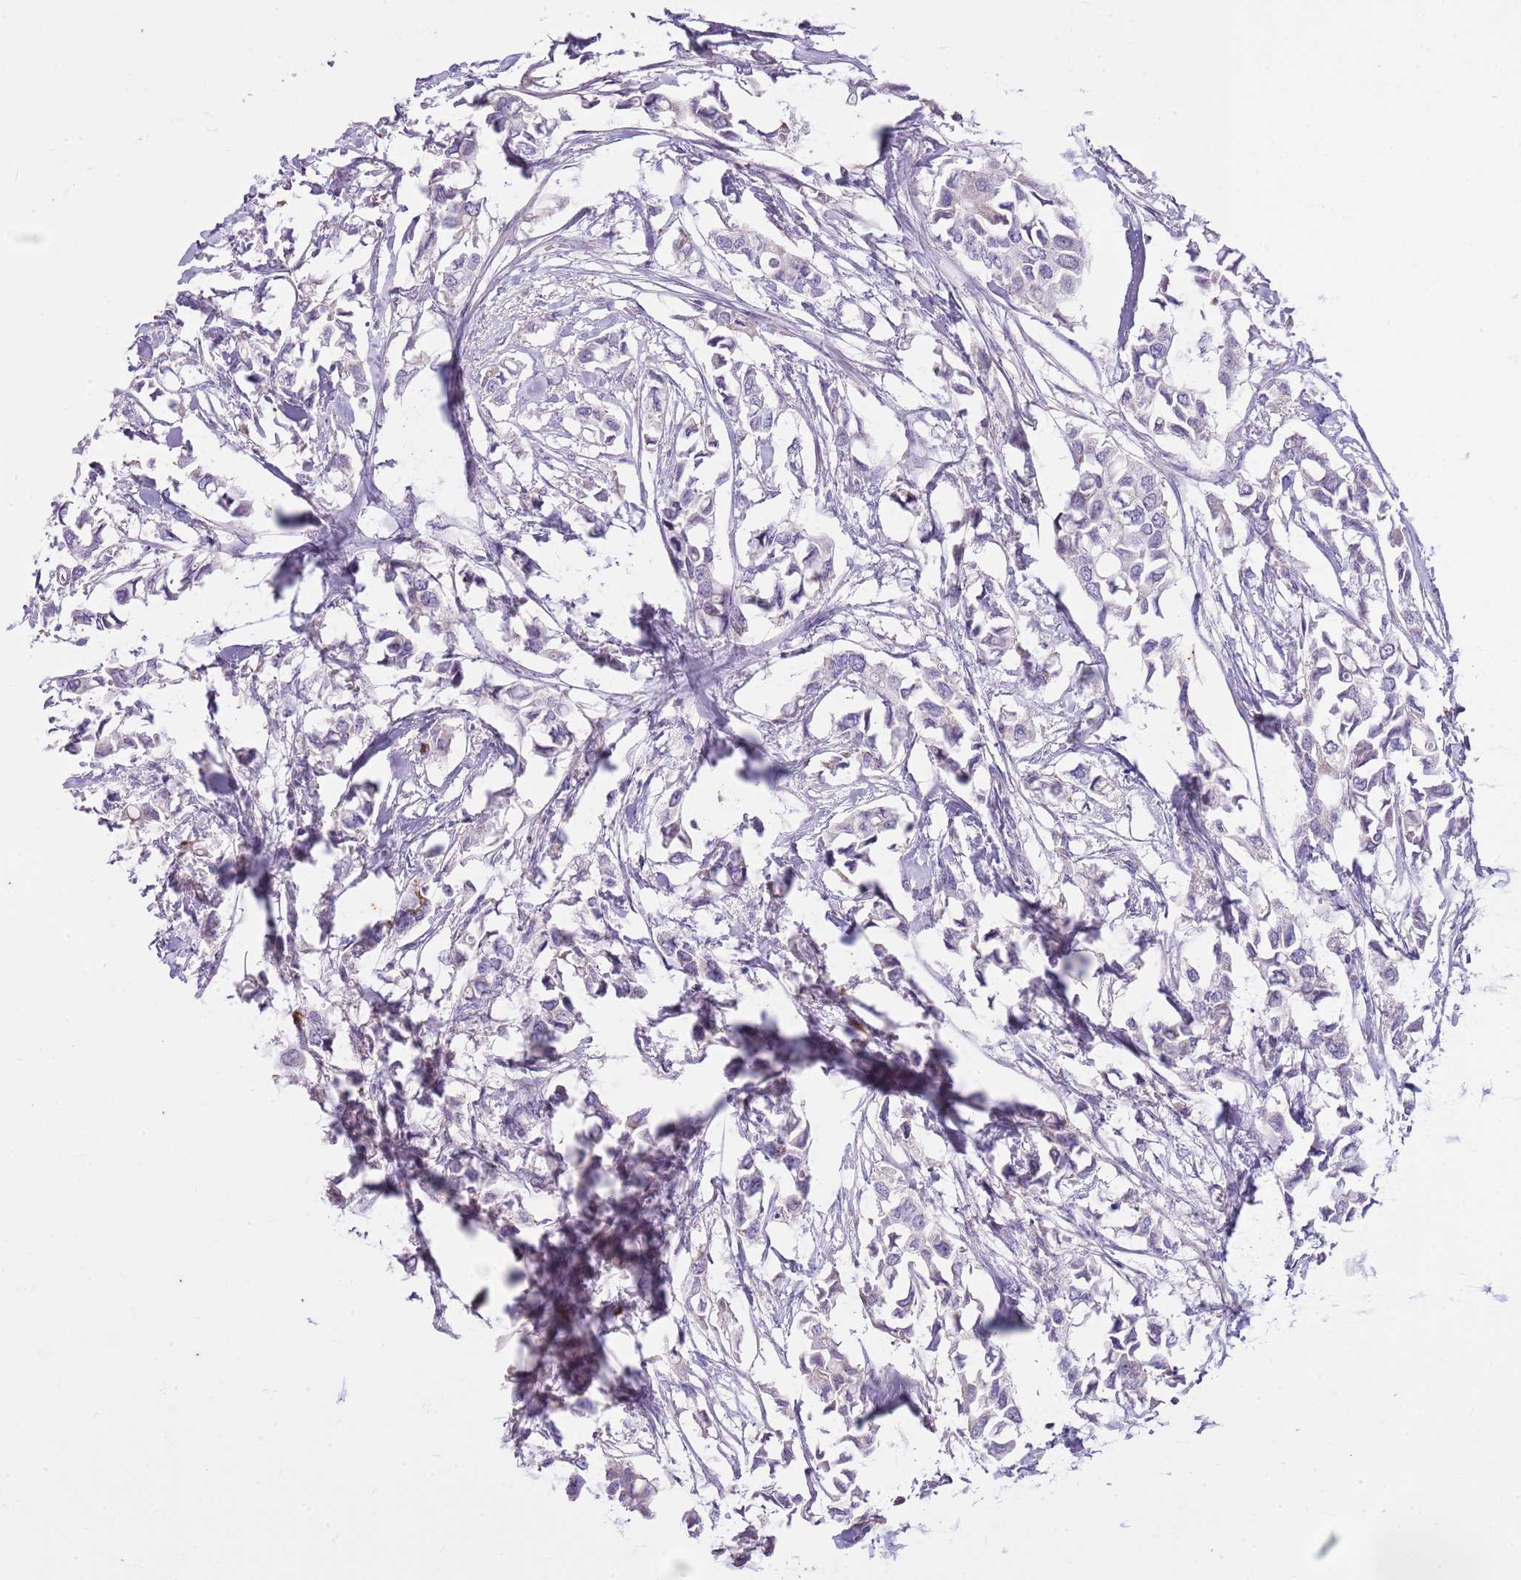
{"staining": {"intensity": "negative", "quantity": "none", "location": "none"}, "tissue": "breast cancer", "cell_type": "Tumor cells", "image_type": "cancer", "snomed": [{"axis": "morphology", "description": "Duct carcinoma"}, {"axis": "topography", "description": "Breast"}], "caption": "There is no significant expression in tumor cells of breast invasive ductal carcinoma.", "gene": "CNPPD1", "patient": {"sex": "female", "age": 41}}